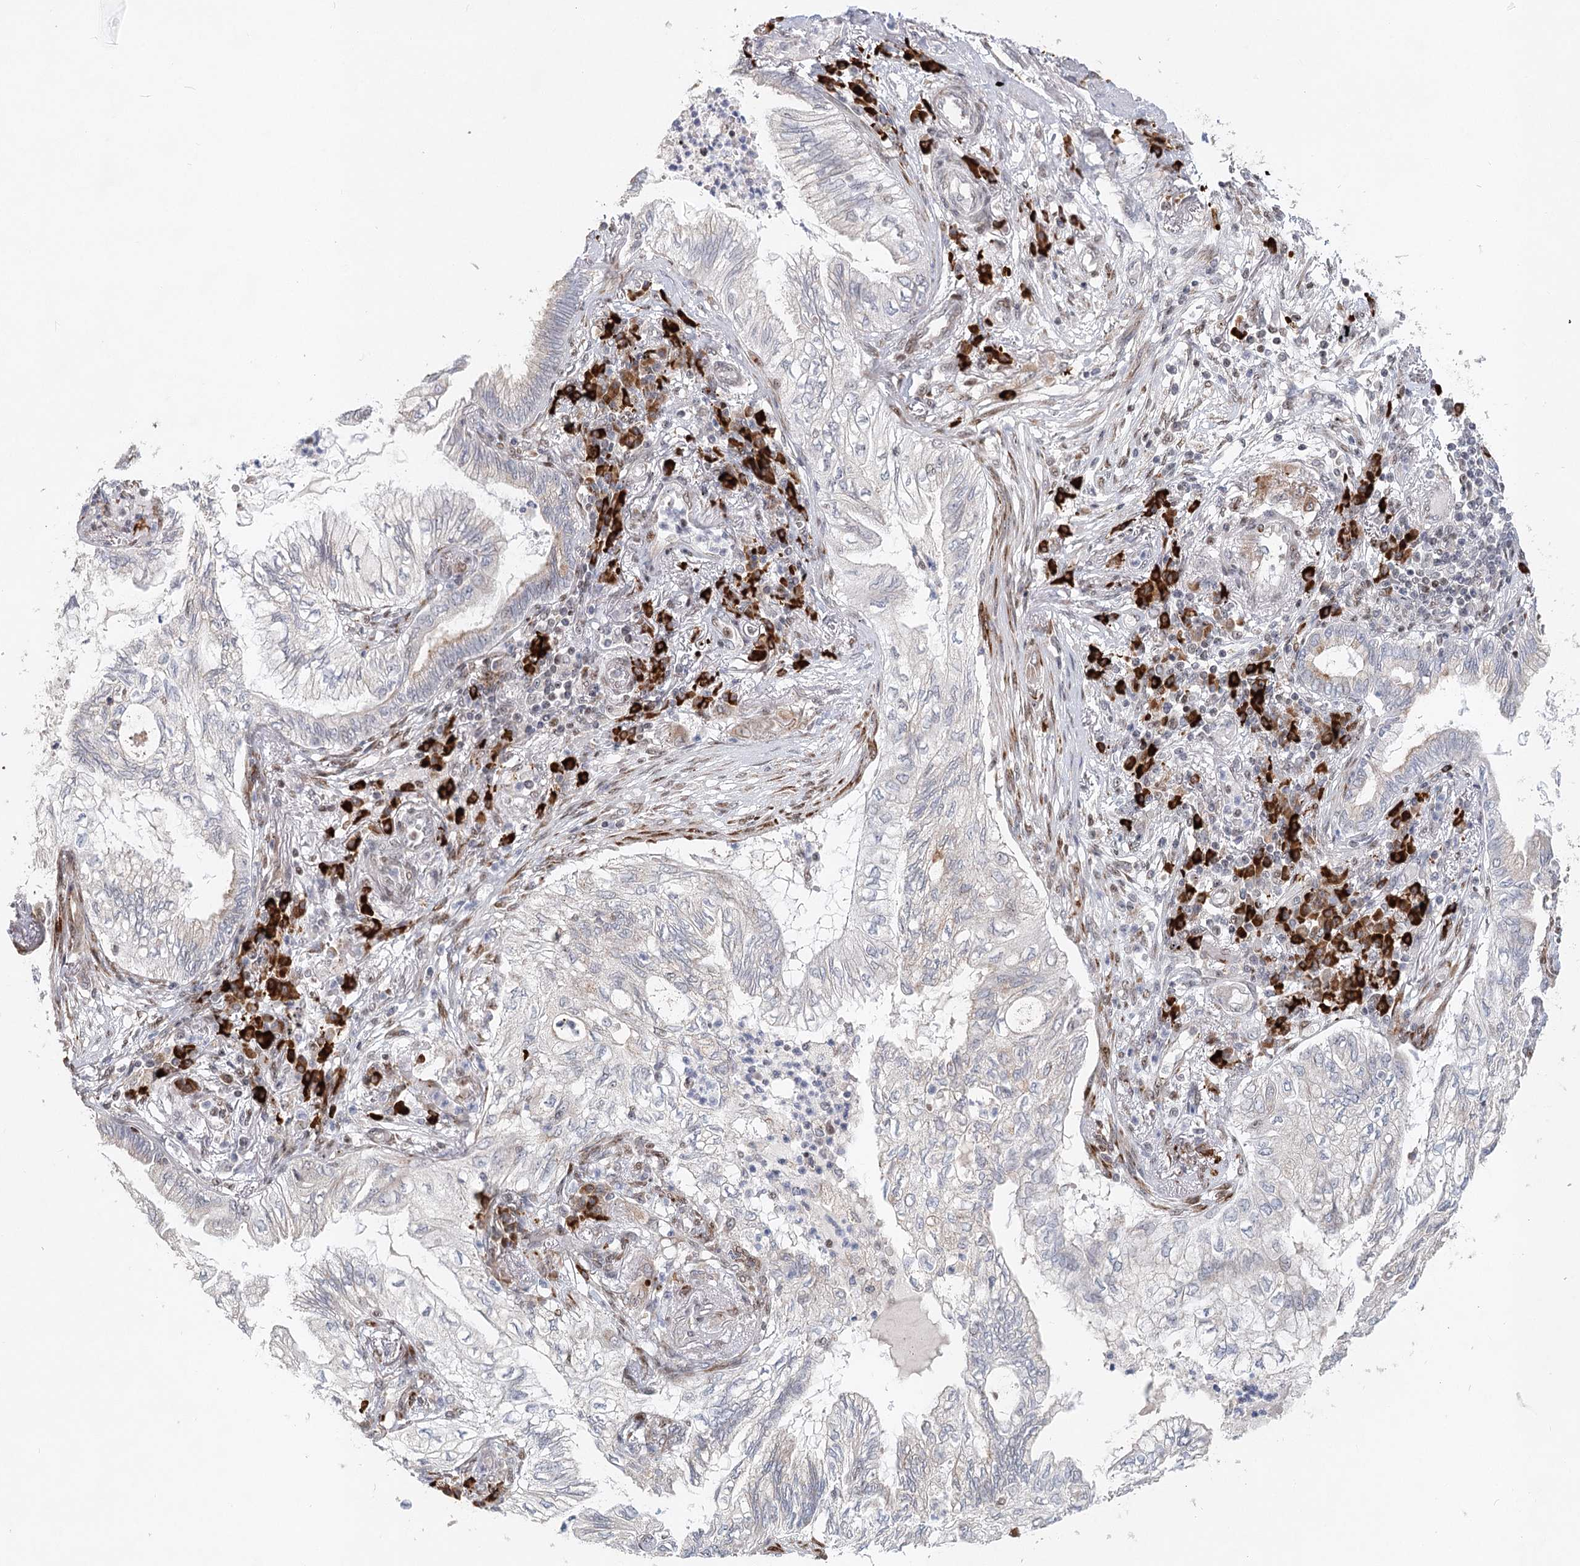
{"staining": {"intensity": "negative", "quantity": "none", "location": "none"}, "tissue": "lung cancer", "cell_type": "Tumor cells", "image_type": "cancer", "snomed": [{"axis": "morphology", "description": "Normal tissue, NOS"}, {"axis": "morphology", "description": "Adenocarcinoma, NOS"}, {"axis": "topography", "description": "Bronchus"}, {"axis": "topography", "description": "Lung"}], "caption": "There is no significant staining in tumor cells of lung cancer (adenocarcinoma).", "gene": "BNIP5", "patient": {"sex": "female", "age": 70}}